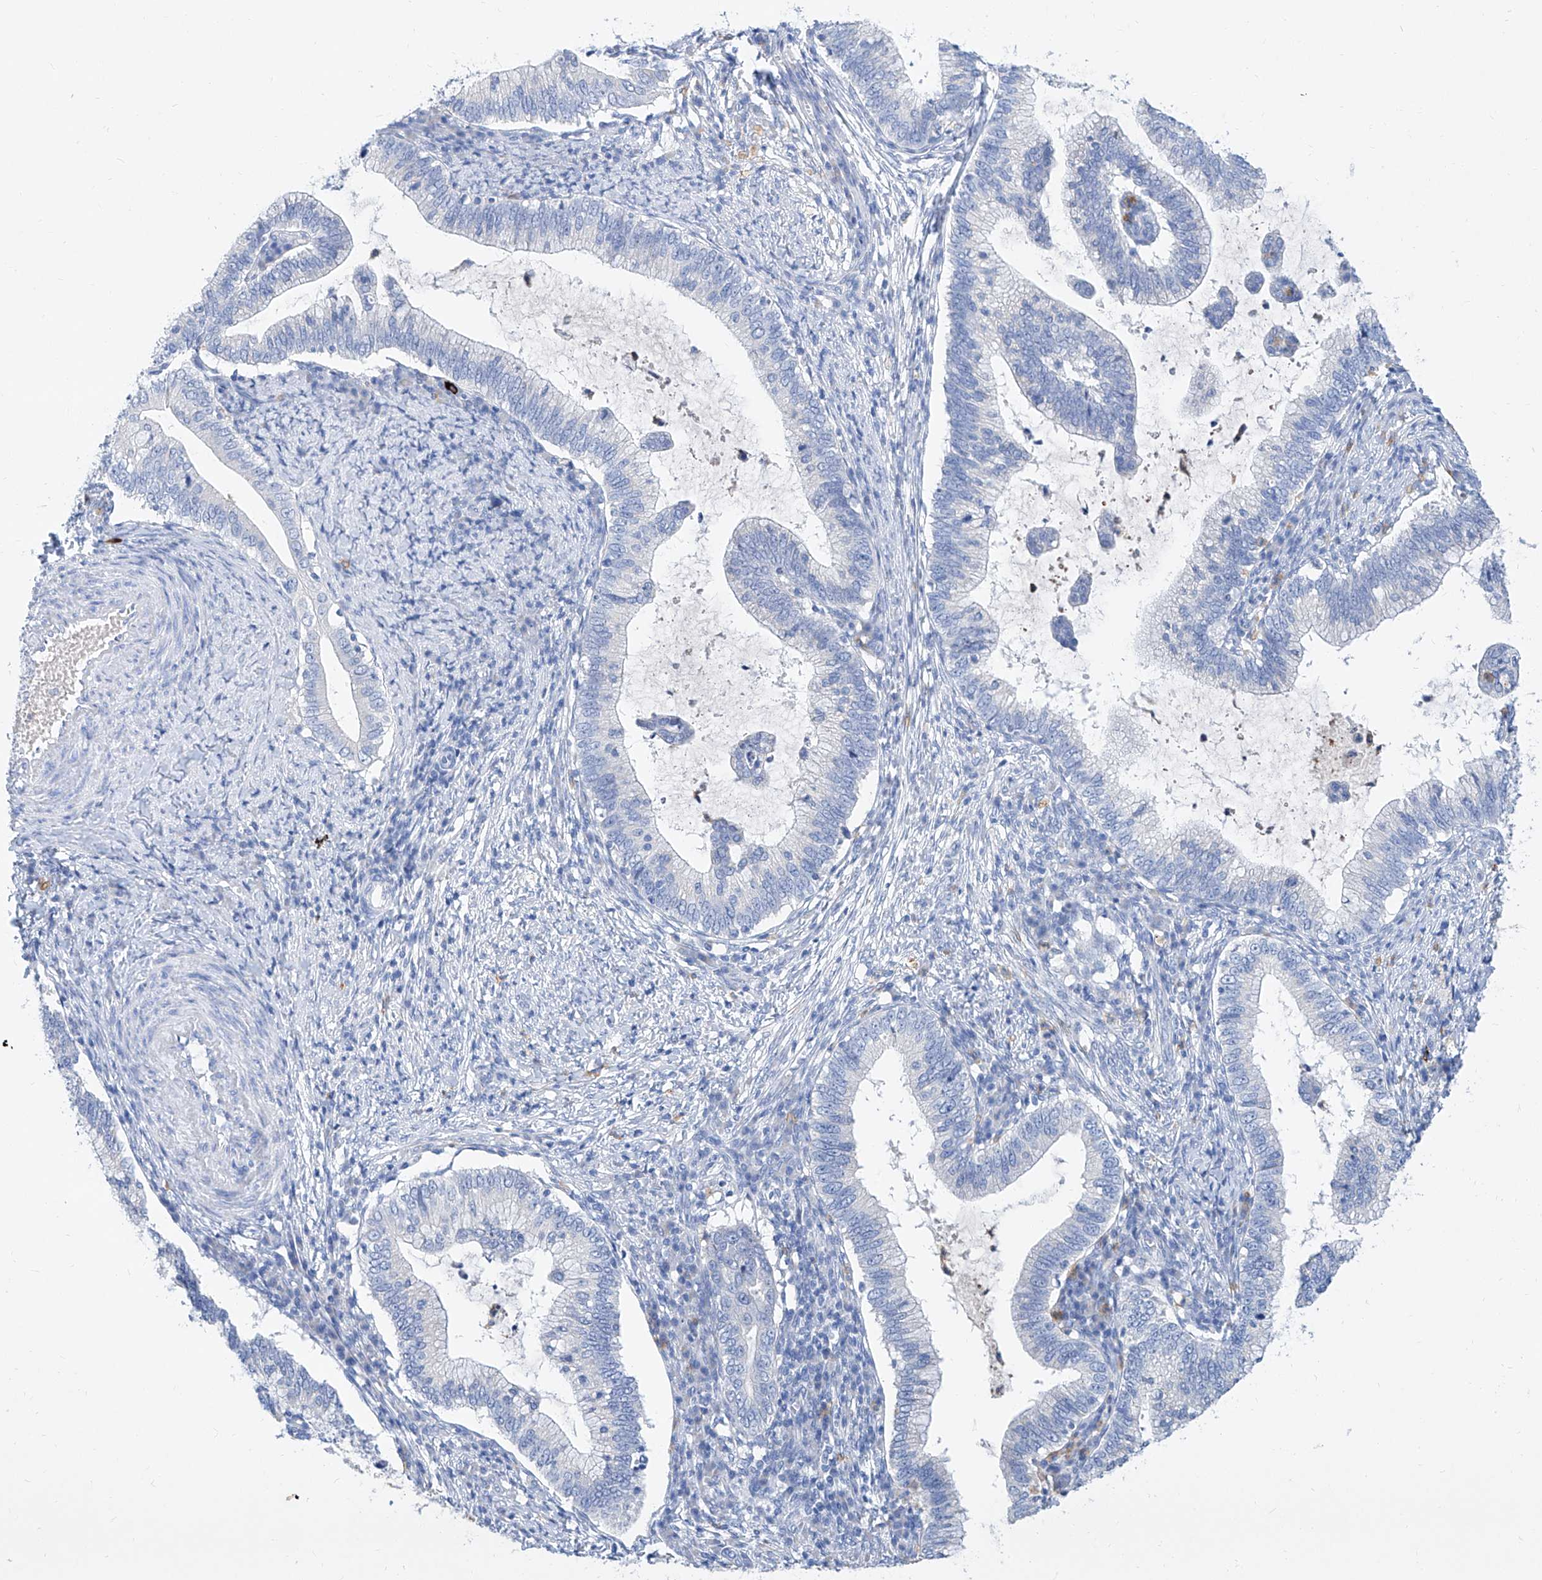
{"staining": {"intensity": "negative", "quantity": "none", "location": "none"}, "tissue": "cervical cancer", "cell_type": "Tumor cells", "image_type": "cancer", "snomed": [{"axis": "morphology", "description": "Adenocarcinoma, NOS"}, {"axis": "topography", "description": "Cervix"}], "caption": "High power microscopy photomicrograph of an IHC image of adenocarcinoma (cervical), revealing no significant staining in tumor cells.", "gene": "SLC25A29", "patient": {"sex": "female", "age": 36}}